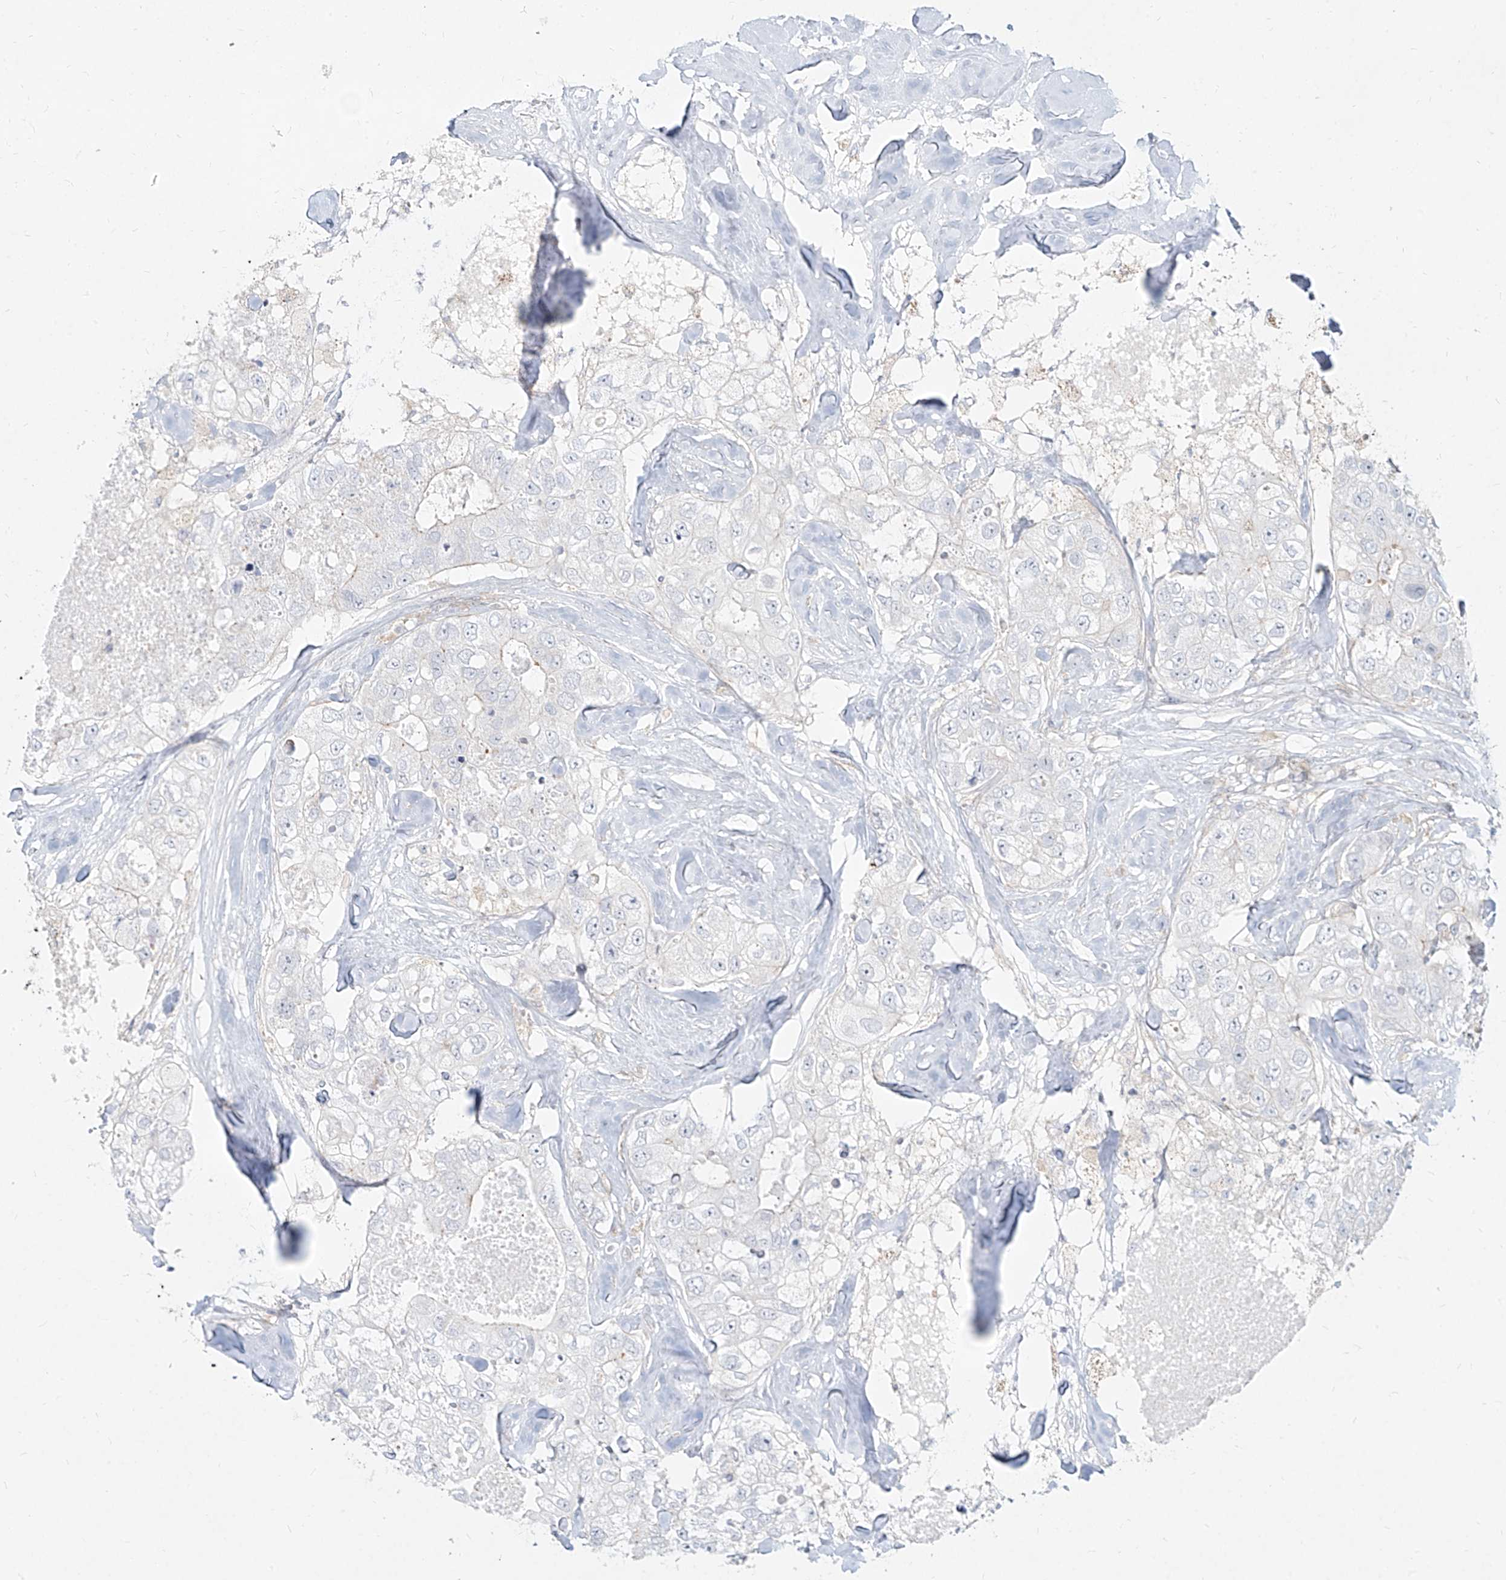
{"staining": {"intensity": "negative", "quantity": "none", "location": "none"}, "tissue": "breast cancer", "cell_type": "Tumor cells", "image_type": "cancer", "snomed": [{"axis": "morphology", "description": "Duct carcinoma"}, {"axis": "topography", "description": "Breast"}], "caption": "The micrograph reveals no significant positivity in tumor cells of invasive ductal carcinoma (breast).", "gene": "SLC2A12", "patient": {"sex": "female", "age": 62}}